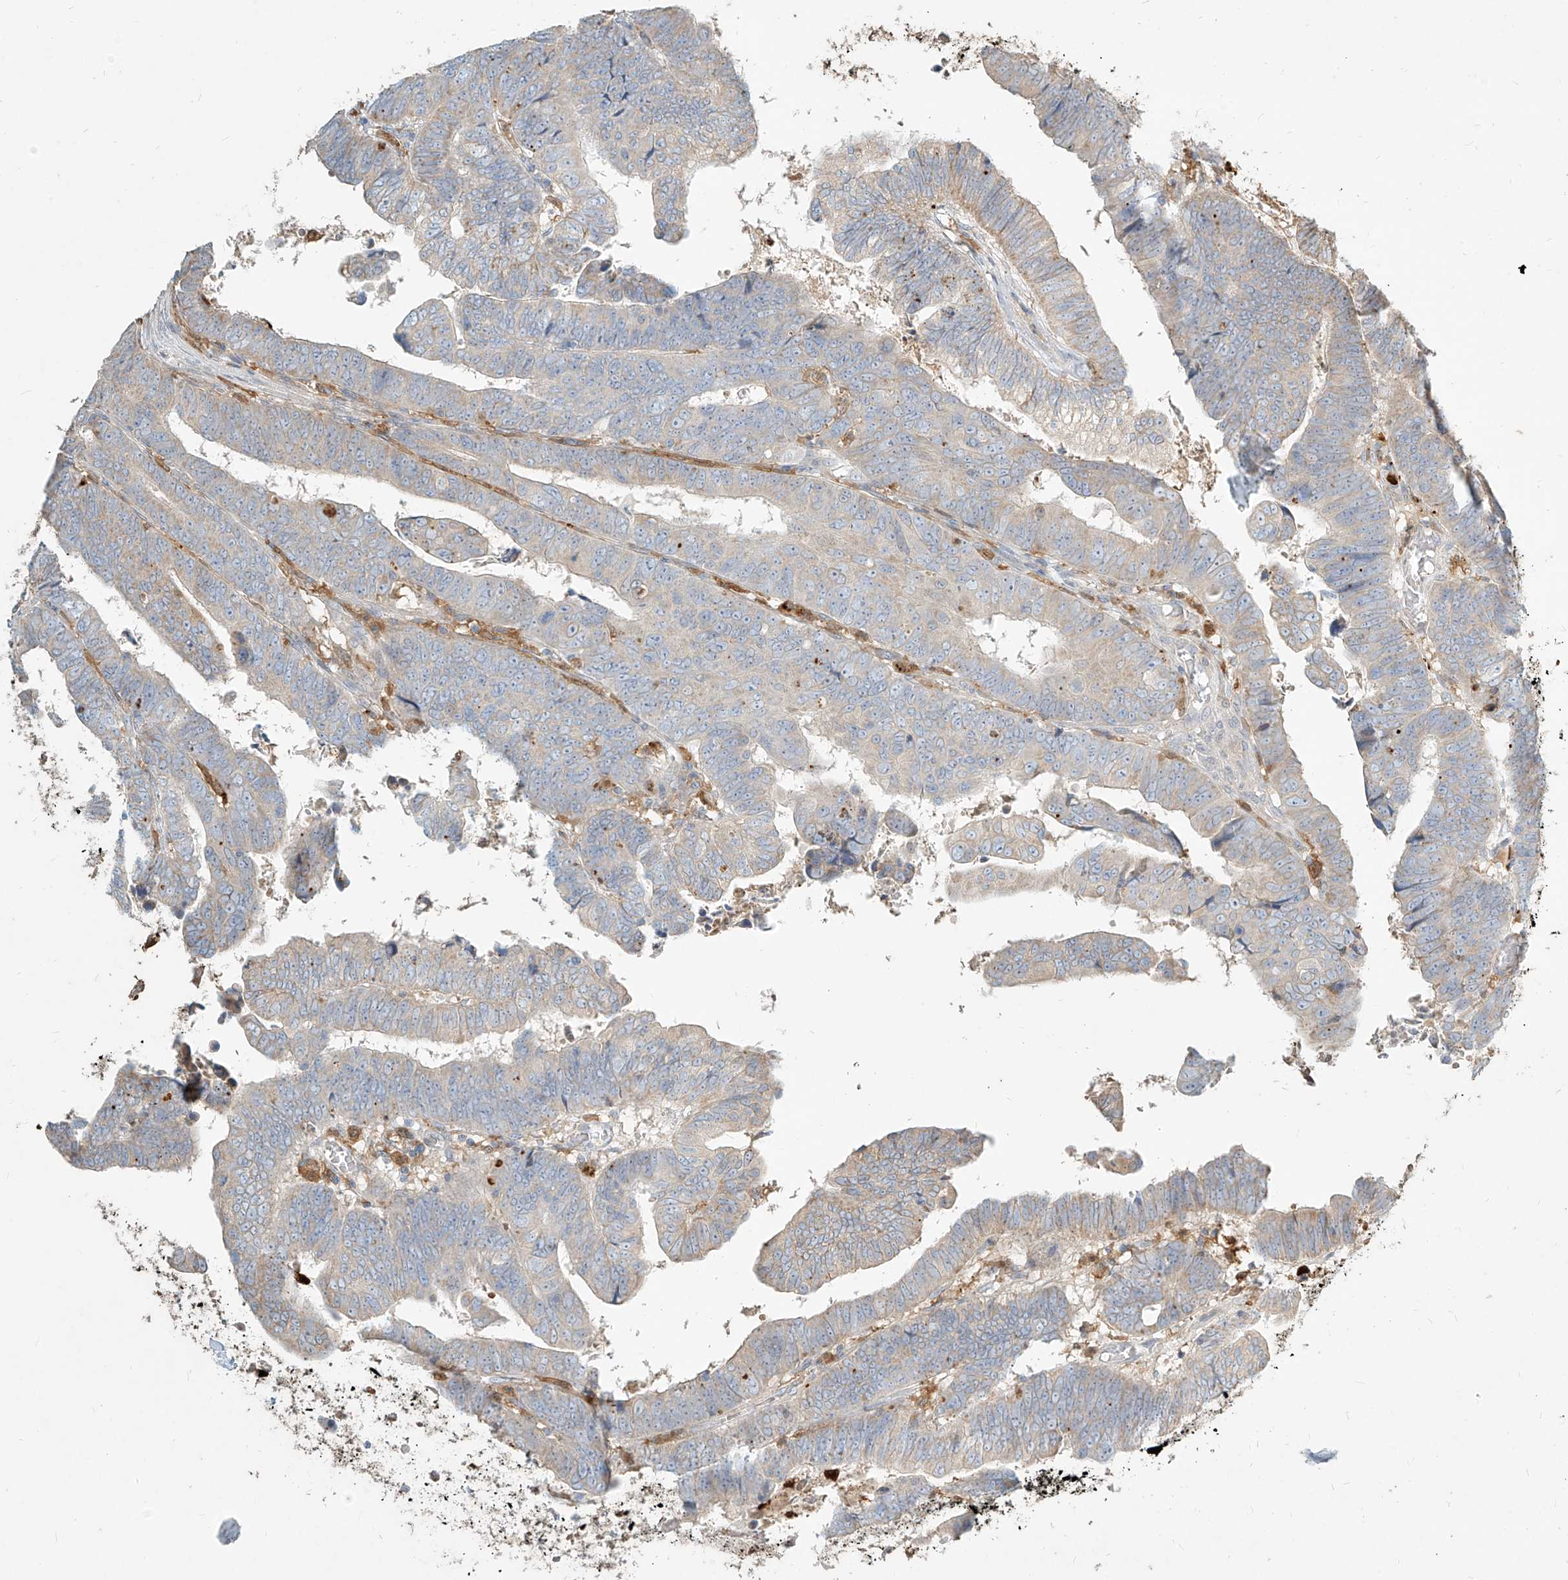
{"staining": {"intensity": "weak", "quantity": "<25%", "location": "cytoplasmic/membranous"}, "tissue": "colorectal cancer", "cell_type": "Tumor cells", "image_type": "cancer", "snomed": [{"axis": "morphology", "description": "Normal tissue, NOS"}, {"axis": "morphology", "description": "Adenocarcinoma, NOS"}, {"axis": "topography", "description": "Rectum"}], "caption": "There is no significant staining in tumor cells of colorectal cancer (adenocarcinoma). (Stains: DAB (3,3'-diaminobenzidine) IHC with hematoxylin counter stain, Microscopy: brightfield microscopy at high magnification).", "gene": "PGD", "patient": {"sex": "female", "age": 65}}